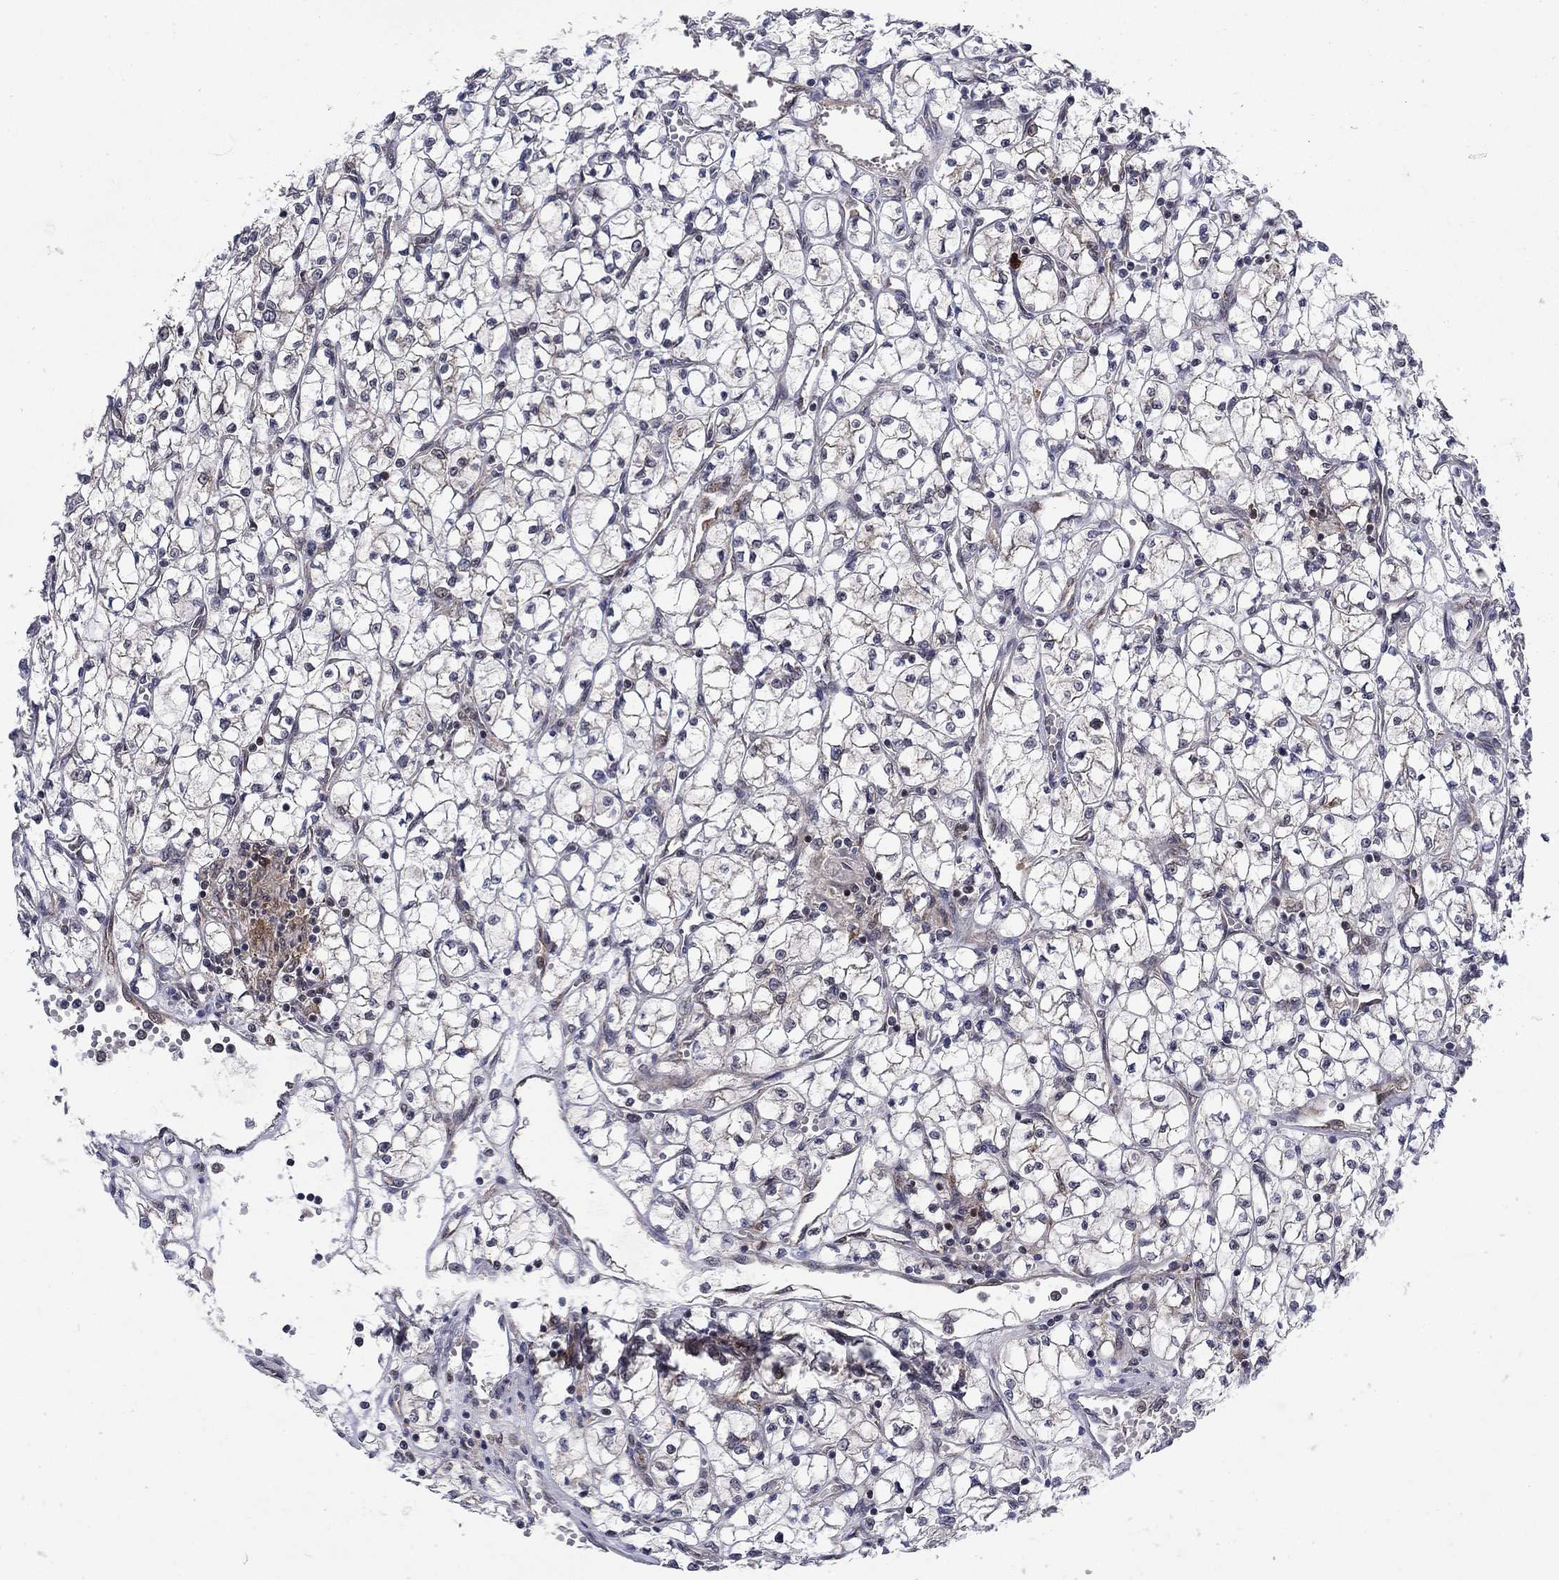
{"staining": {"intensity": "negative", "quantity": "none", "location": "none"}, "tissue": "renal cancer", "cell_type": "Tumor cells", "image_type": "cancer", "snomed": [{"axis": "morphology", "description": "Adenocarcinoma, NOS"}, {"axis": "topography", "description": "Kidney"}], "caption": "IHC of renal cancer (adenocarcinoma) demonstrates no positivity in tumor cells.", "gene": "DNAJA1", "patient": {"sex": "female", "age": 64}}